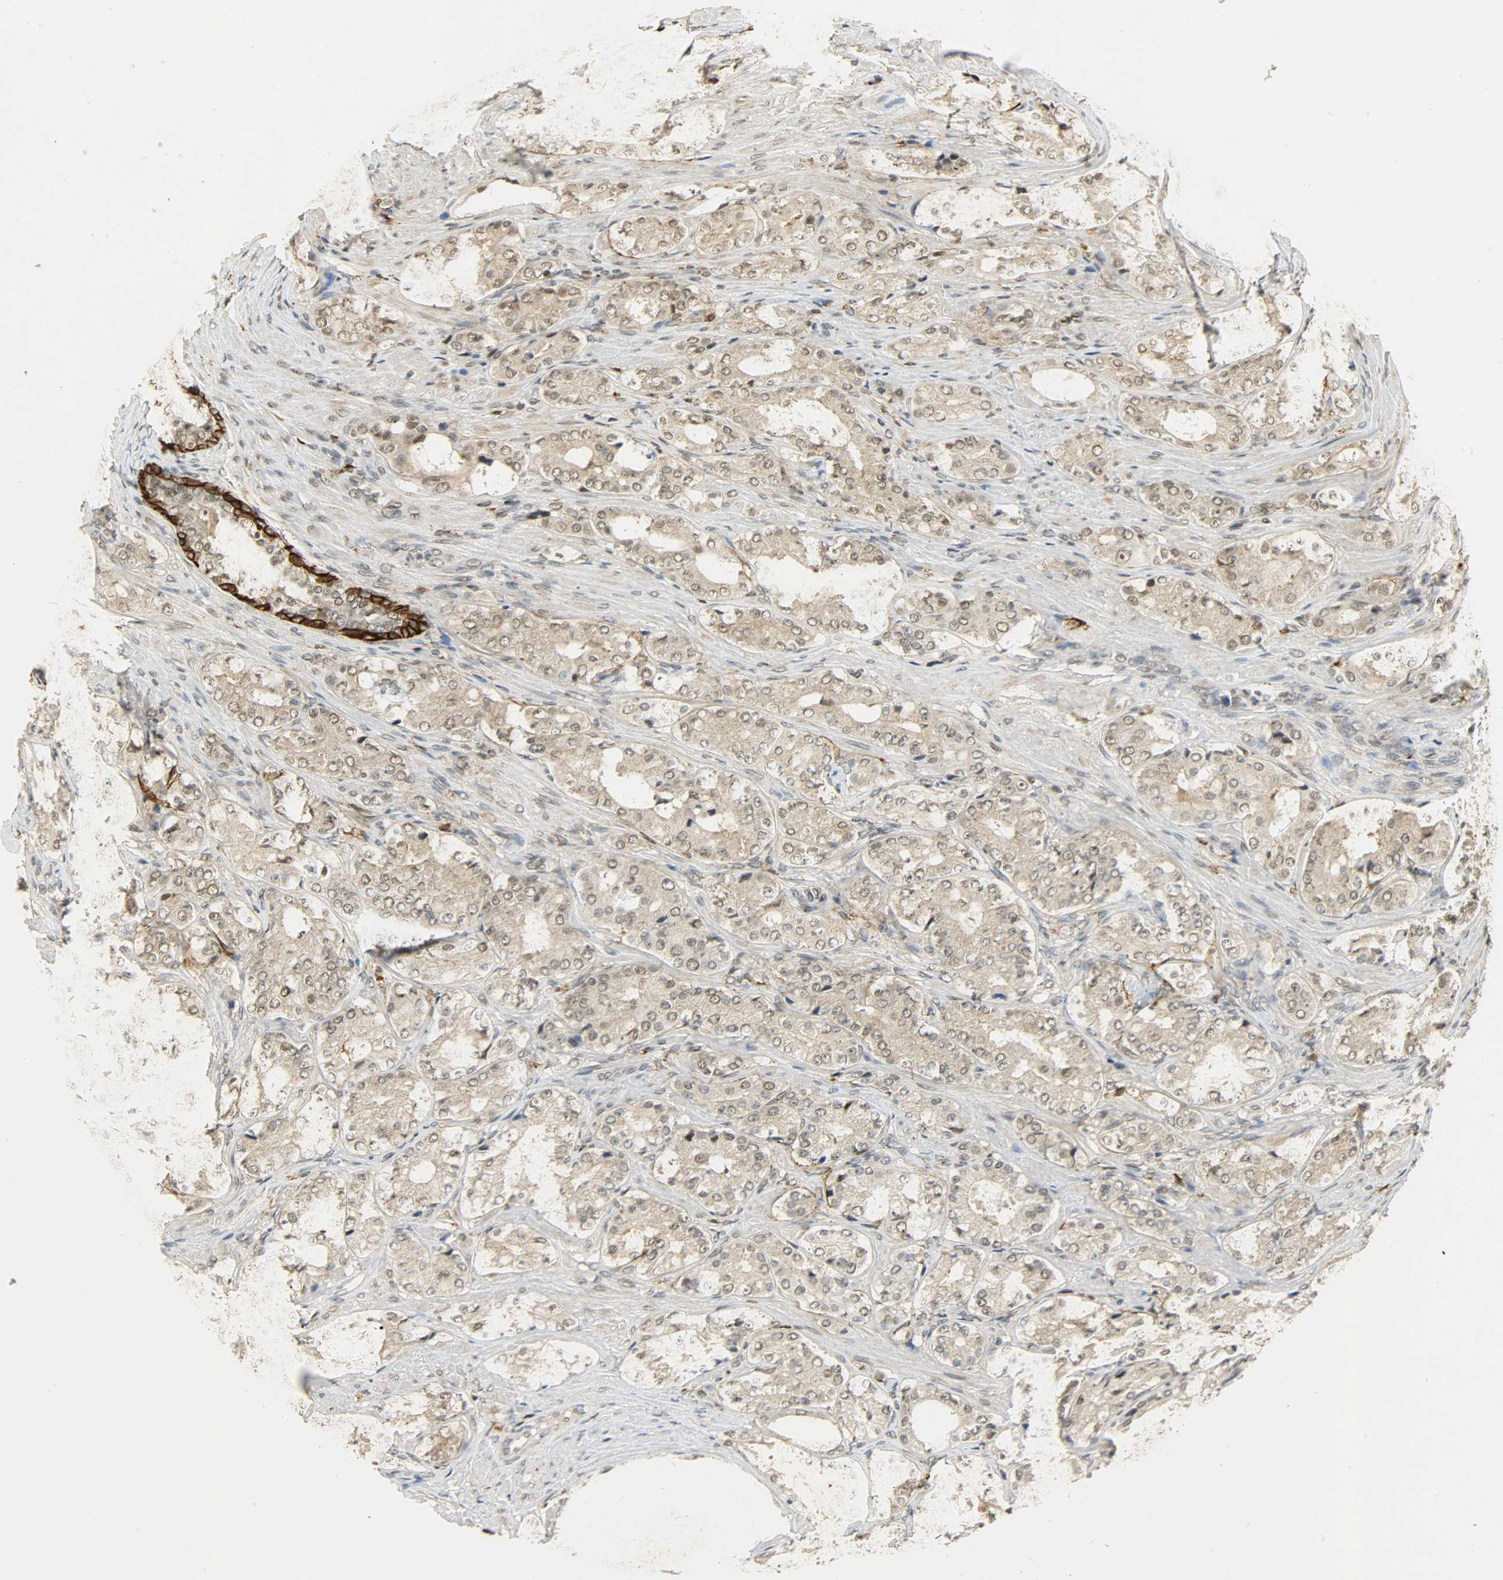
{"staining": {"intensity": "moderate", "quantity": ">75%", "location": "nuclear"}, "tissue": "prostate cancer", "cell_type": "Tumor cells", "image_type": "cancer", "snomed": [{"axis": "morphology", "description": "Adenocarcinoma, High grade"}, {"axis": "topography", "description": "Prostate"}], "caption": "Moderate nuclear positivity is present in approximately >75% of tumor cells in prostate adenocarcinoma (high-grade).", "gene": "NGFR", "patient": {"sex": "male", "age": 72}}